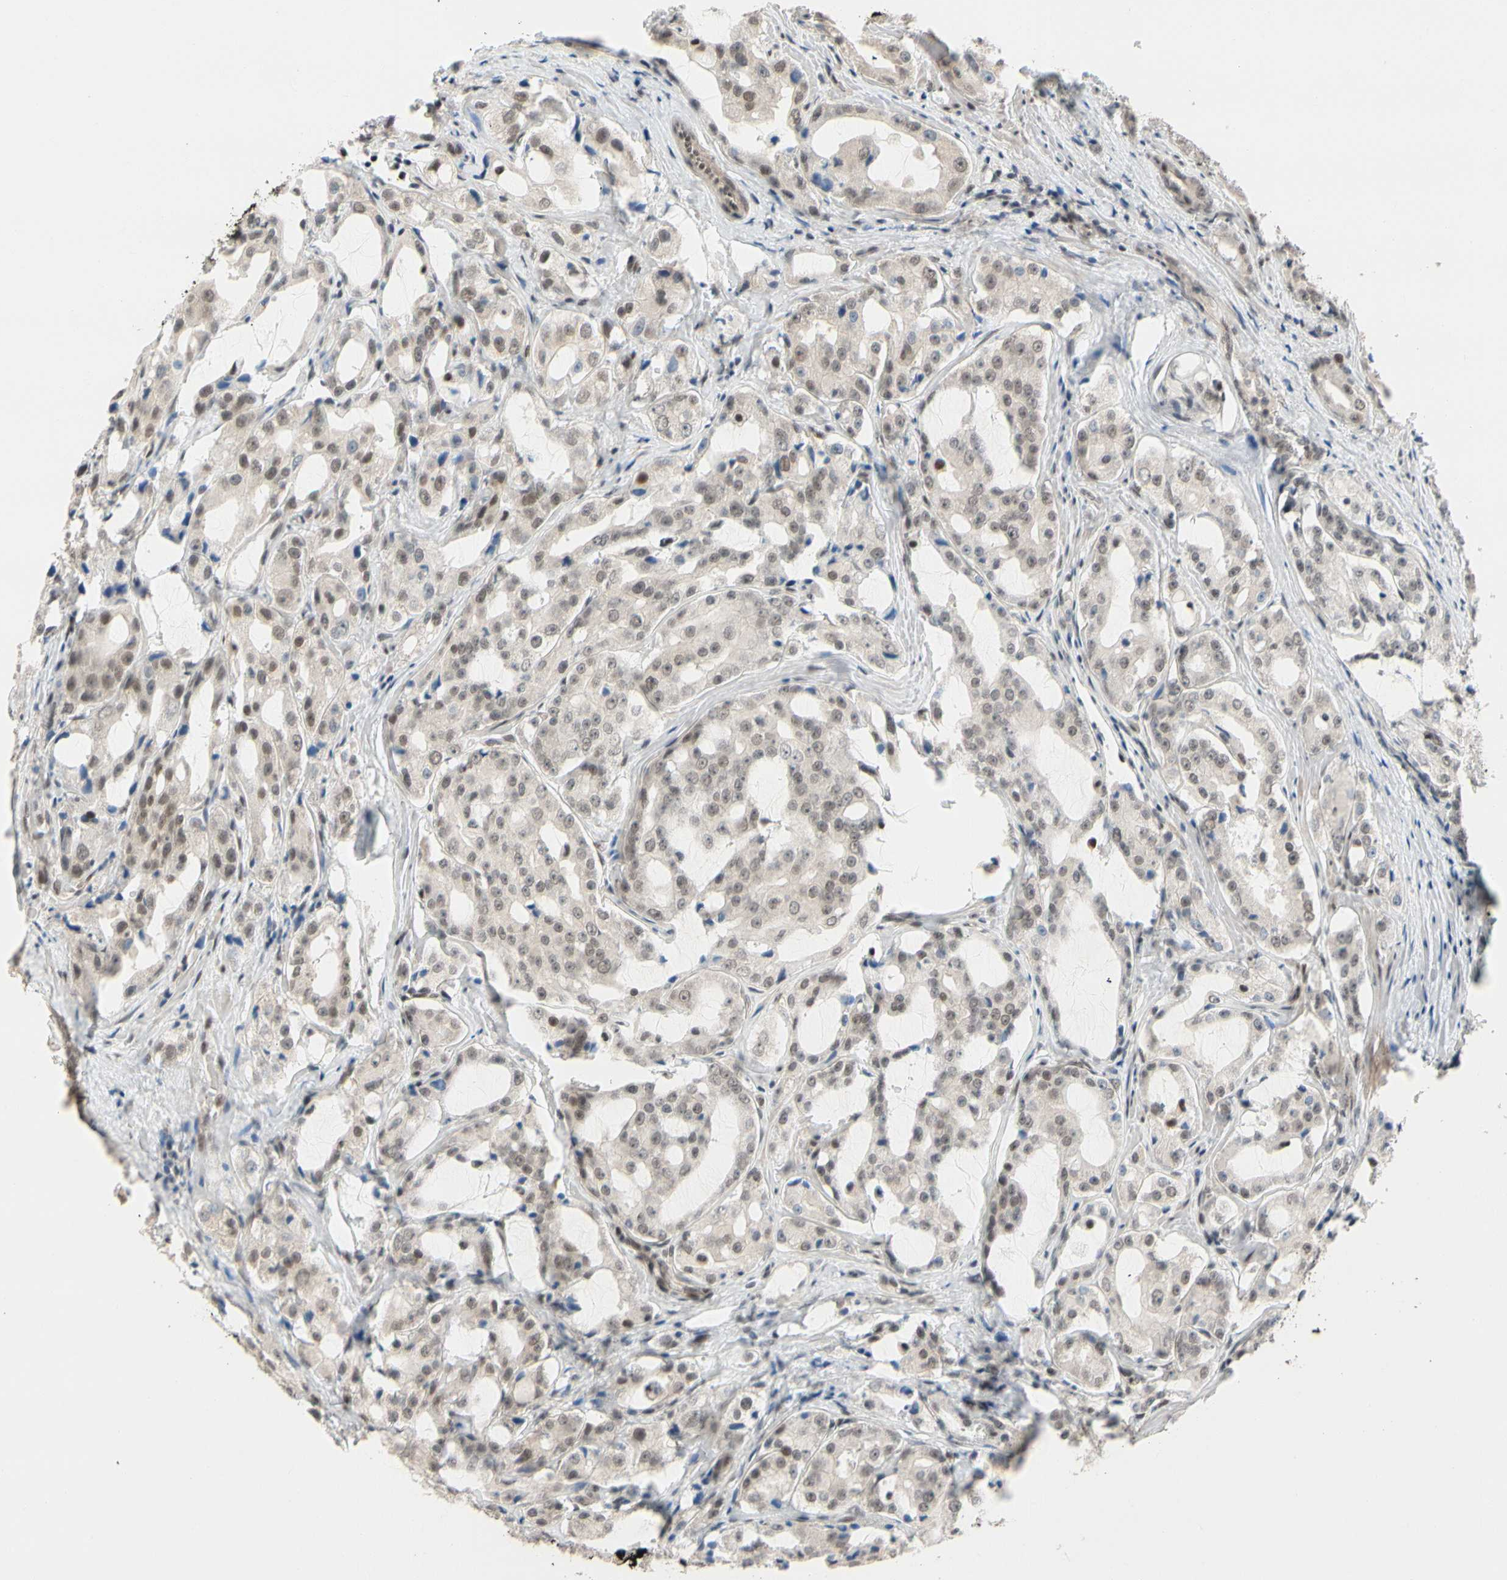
{"staining": {"intensity": "weak", "quantity": "<25%", "location": "nuclear"}, "tissue": "prostate cancer", "cell_type": "Tumor cells", "image_type": "cancer", "snomed": [{"axis": "morphology", "description": "Adenocarcinoma, High grade"}, {"axis": "topography", "description": "Prostate"}], "caption": "This is a micrograph of immunohistochemistry staining of prostate adenocarcinoma (high-grade), which shows no positivity in tumor cells.", "gene": "TAF4", "patient": {"sex": "male", "age": 73}}